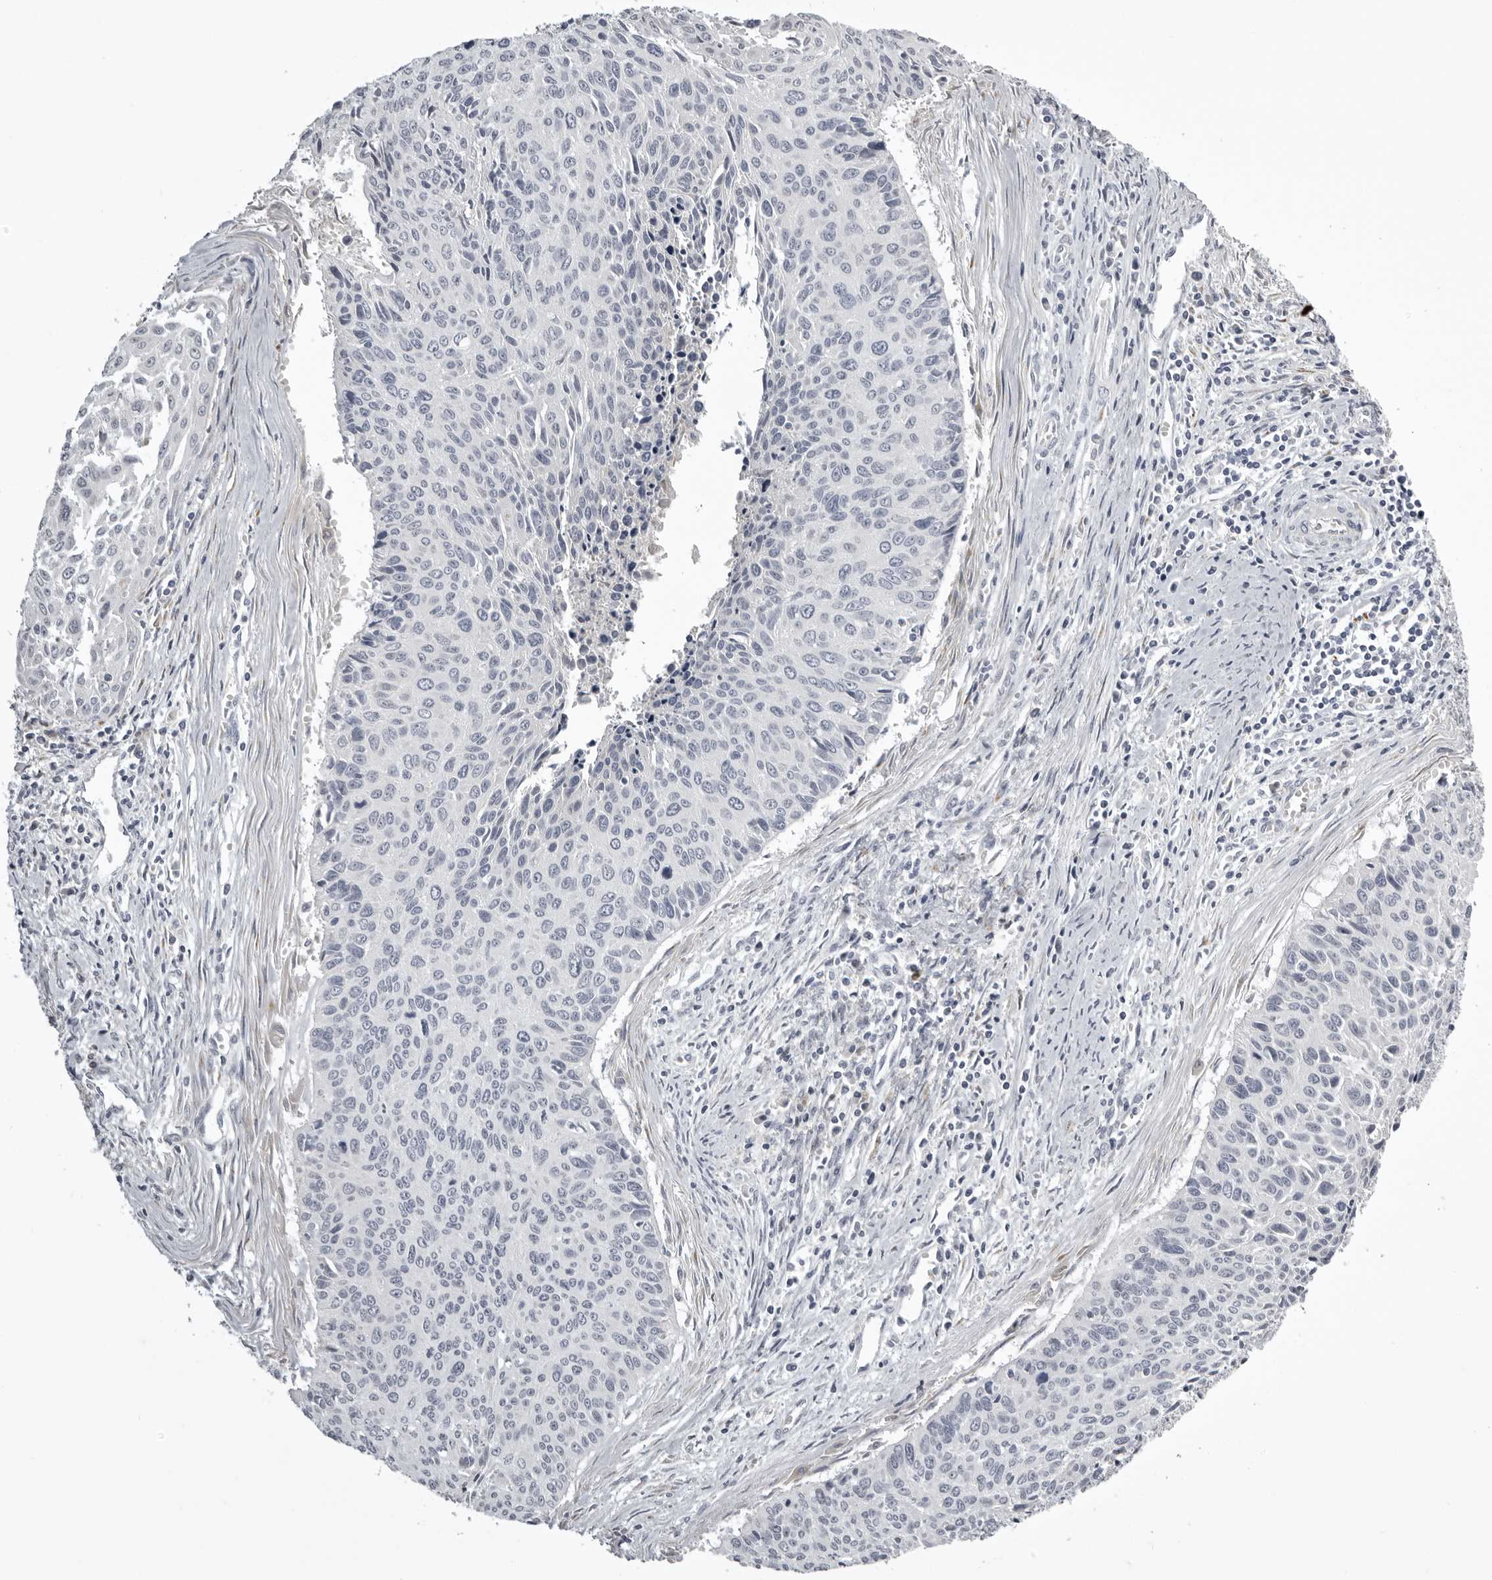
{"staining": {"intensity": "negative", "quantity": "none", "location": "none"}, "tissue": "cervical cancer", "cell_type": "Tumor cells", "image_type": "cancer", "snomed": [{"axis": "morphology", "description": "Squamous cell carcinoma, NOS"}, {"axis": "topography", "description": "Cervix"}], "caption": "IHC photomicrograph of human cervical squamous cell carcinoma stained for a protein (brown), which displays no positivity in tumor cells. Brightfield microscopy of immunohistochemistry stained with DAB (brown) and hematoxylin (blue), captured at high magnification.", "gene": "NCEH1", "patient": {"sex": "female", "age": 55}}